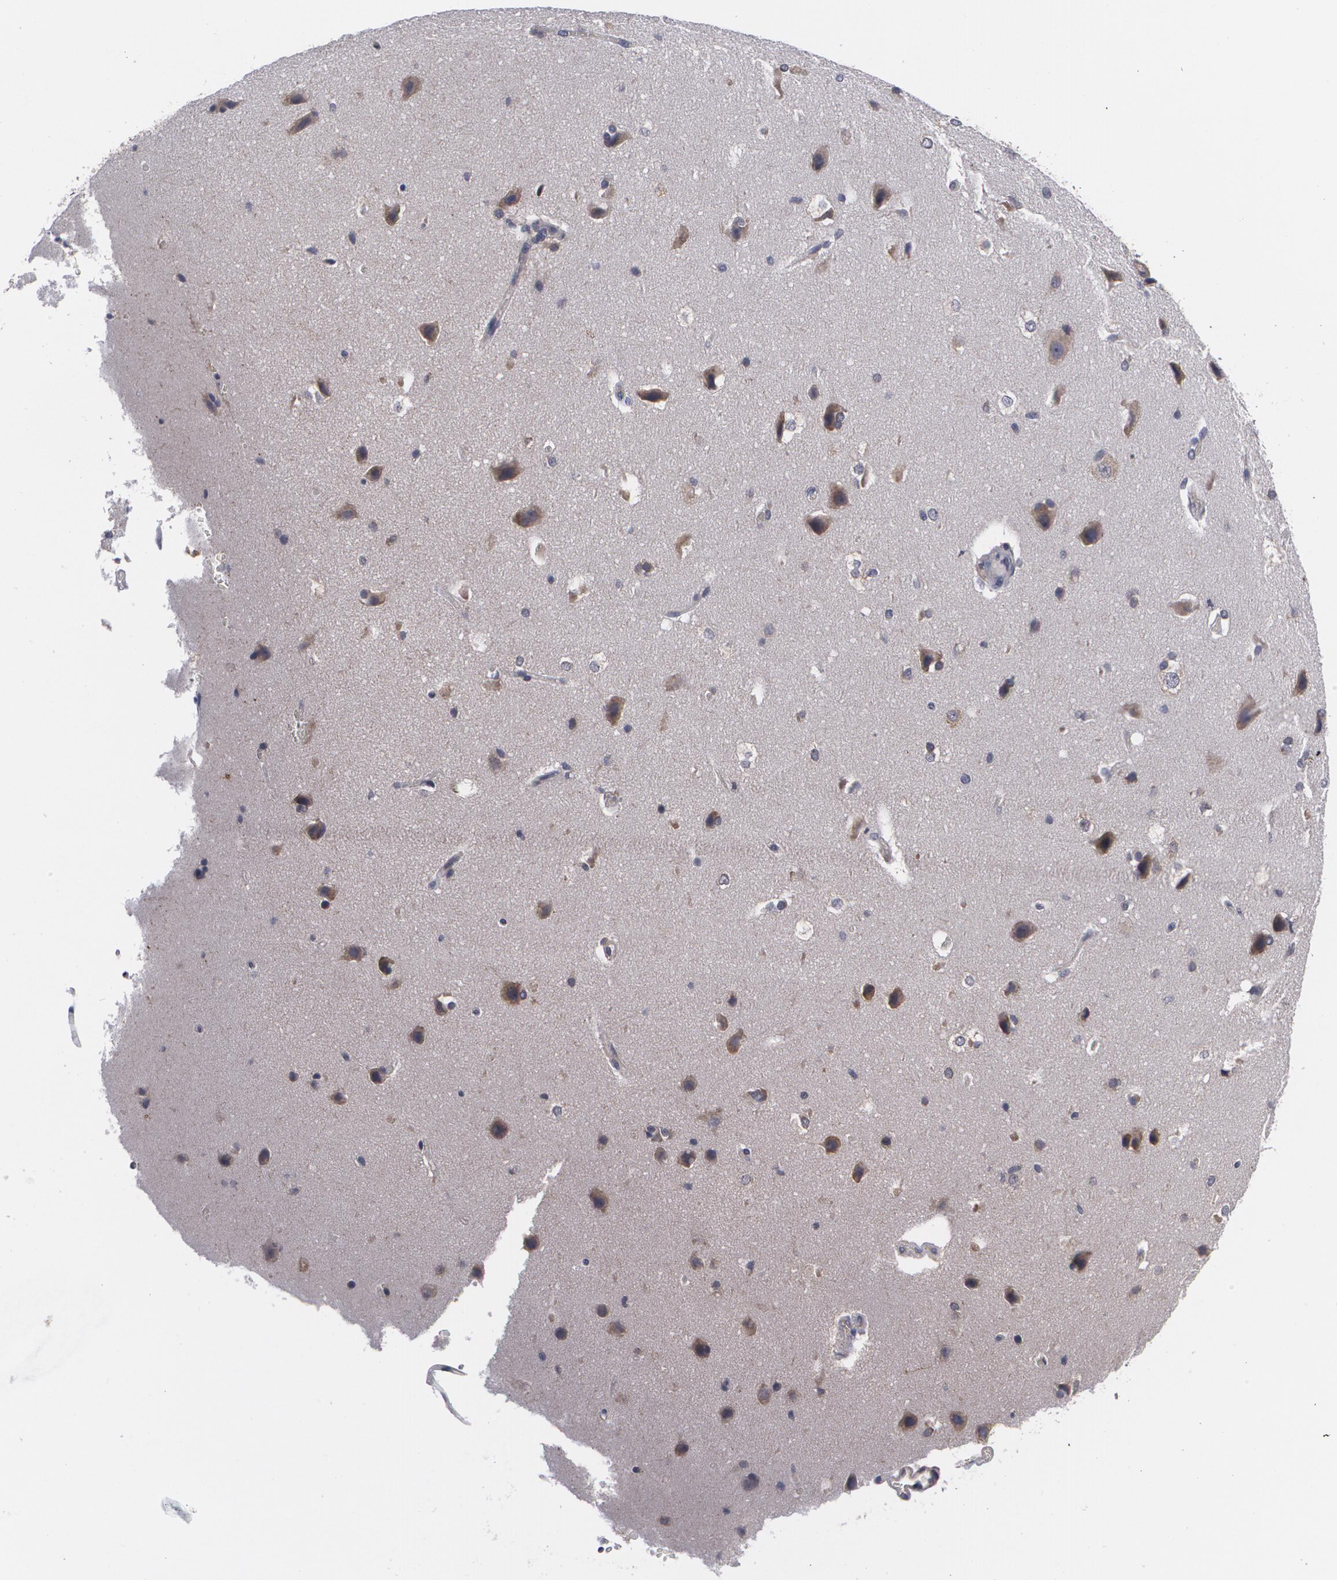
{"staining": {"intensity": "negative", "quantity": "none", "location": "none"}, "tissue": "cerebral cortex", "cell_type": "Endothelial cells", "image_type": "normal", "snomed": [{"axis": "morphology", "description": "Normal tissue, NOS"}, {"axis": "topography", "description": "Cerebral cortex"}], "caption": "DAB immunohistochemical staining of benign cerebral cortex exhibits no significant staining in endothelial cells.", "gene": "BMP6", "patient": {"sex": "female", "age": 45}}